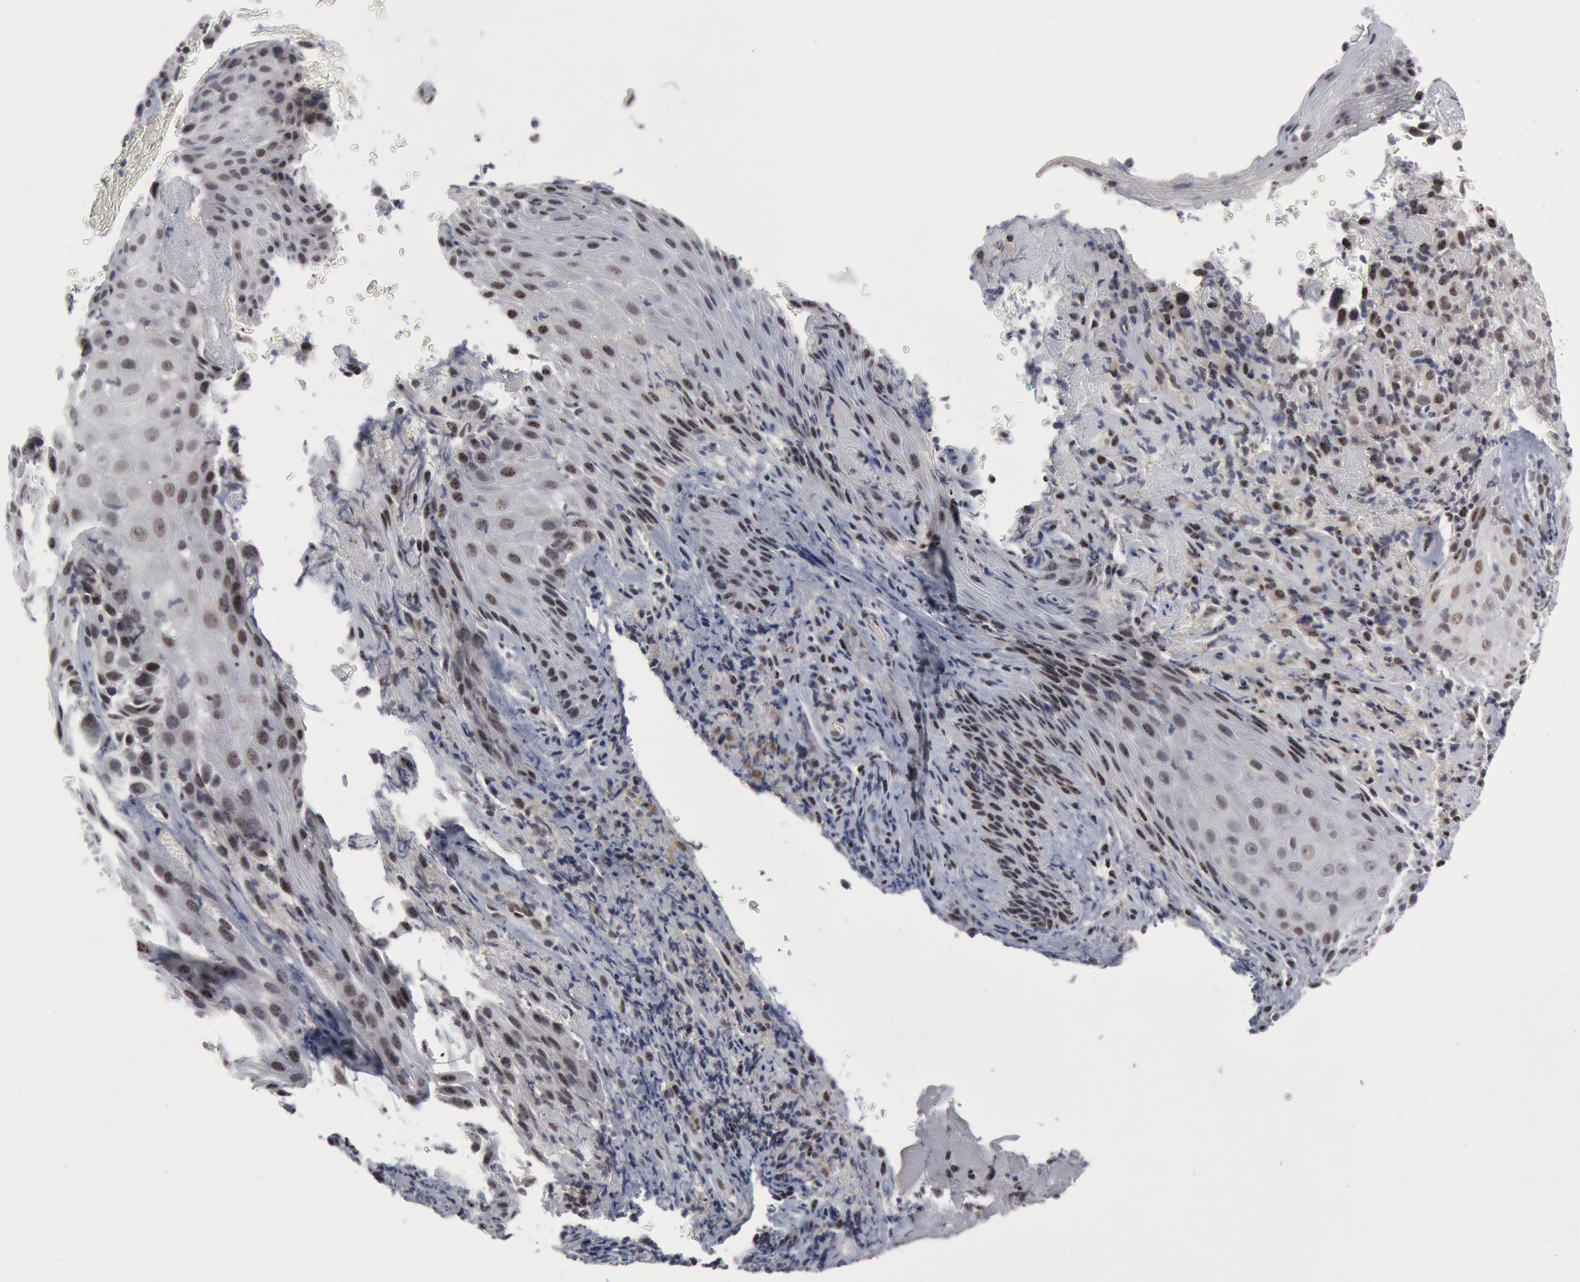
{"staining": {"intensity": "weak", "quantity": "<25%", "location": "nuclear"}, "tissue": "melanoma", "cell_type": "Tumor cells", "image_type": "cancer", "snomed": [{"axis": "morphology", "description": "Malignant melanoma, NOS"}, {"axis": "topography", "description": "Skin"}], "caption": "The histopathology image exhibits no significant positivity in tumor cells of malignant melanoma.", "gene": "FOXO1", "patient": {"sex": "male", "age": 75}}